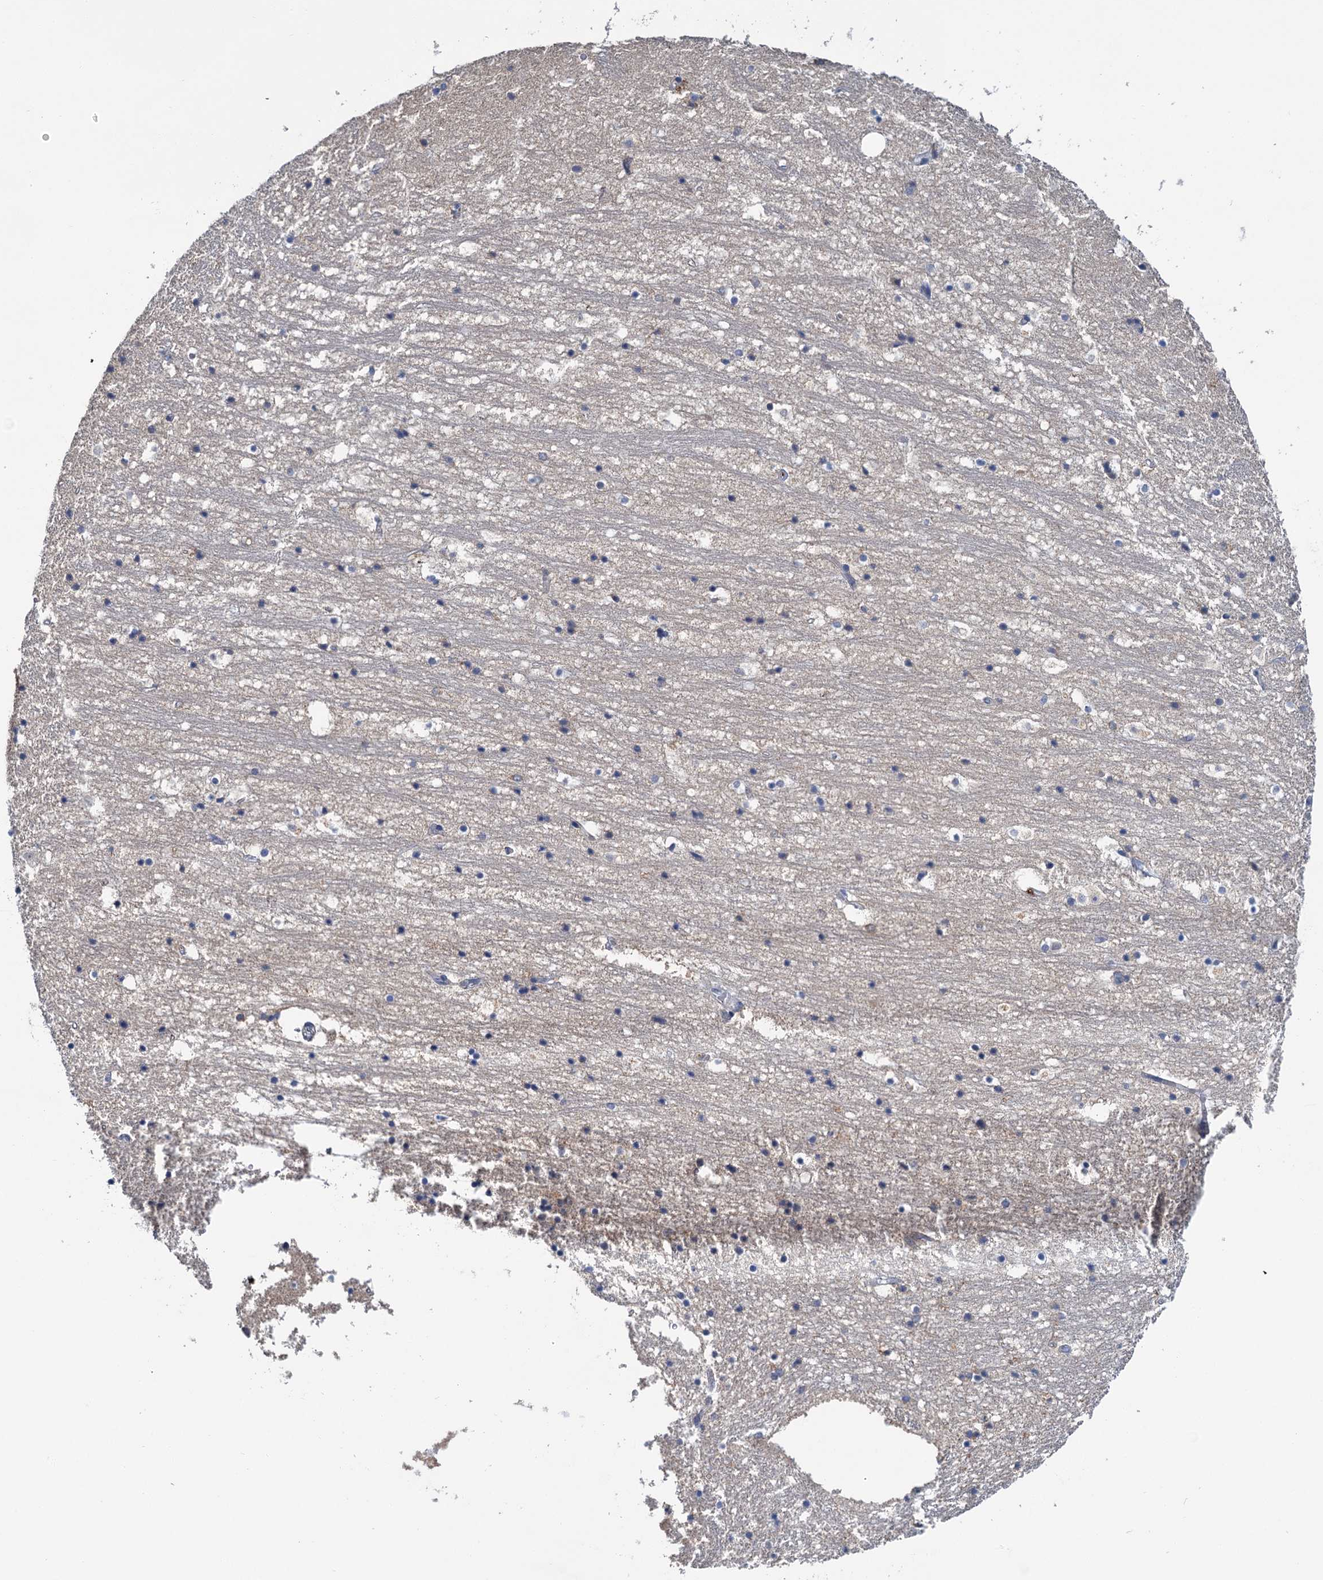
{"staining": {"intensity": "moderate", "quantity": "<25%", "location": "cytoplasmic/membranous"}, "tissue": "hippocampus", "cell_type": "Glial cells", "image_type": "normal", "snomed": [{"axis": "morphology", "description": "Normal tissue, NOS"}, {"axis": "topography", "description": "Hippocampus"}], "caption": "IHC (DAB (3,3'-diaminobenzidine)) staining of unremarkable human hippocampus reveals moderate cytoplasmic/membranous protein expression in about <25% of glial cells.", "gene": "FGFR2", "patient": {"sex": "female", "age": 52}}